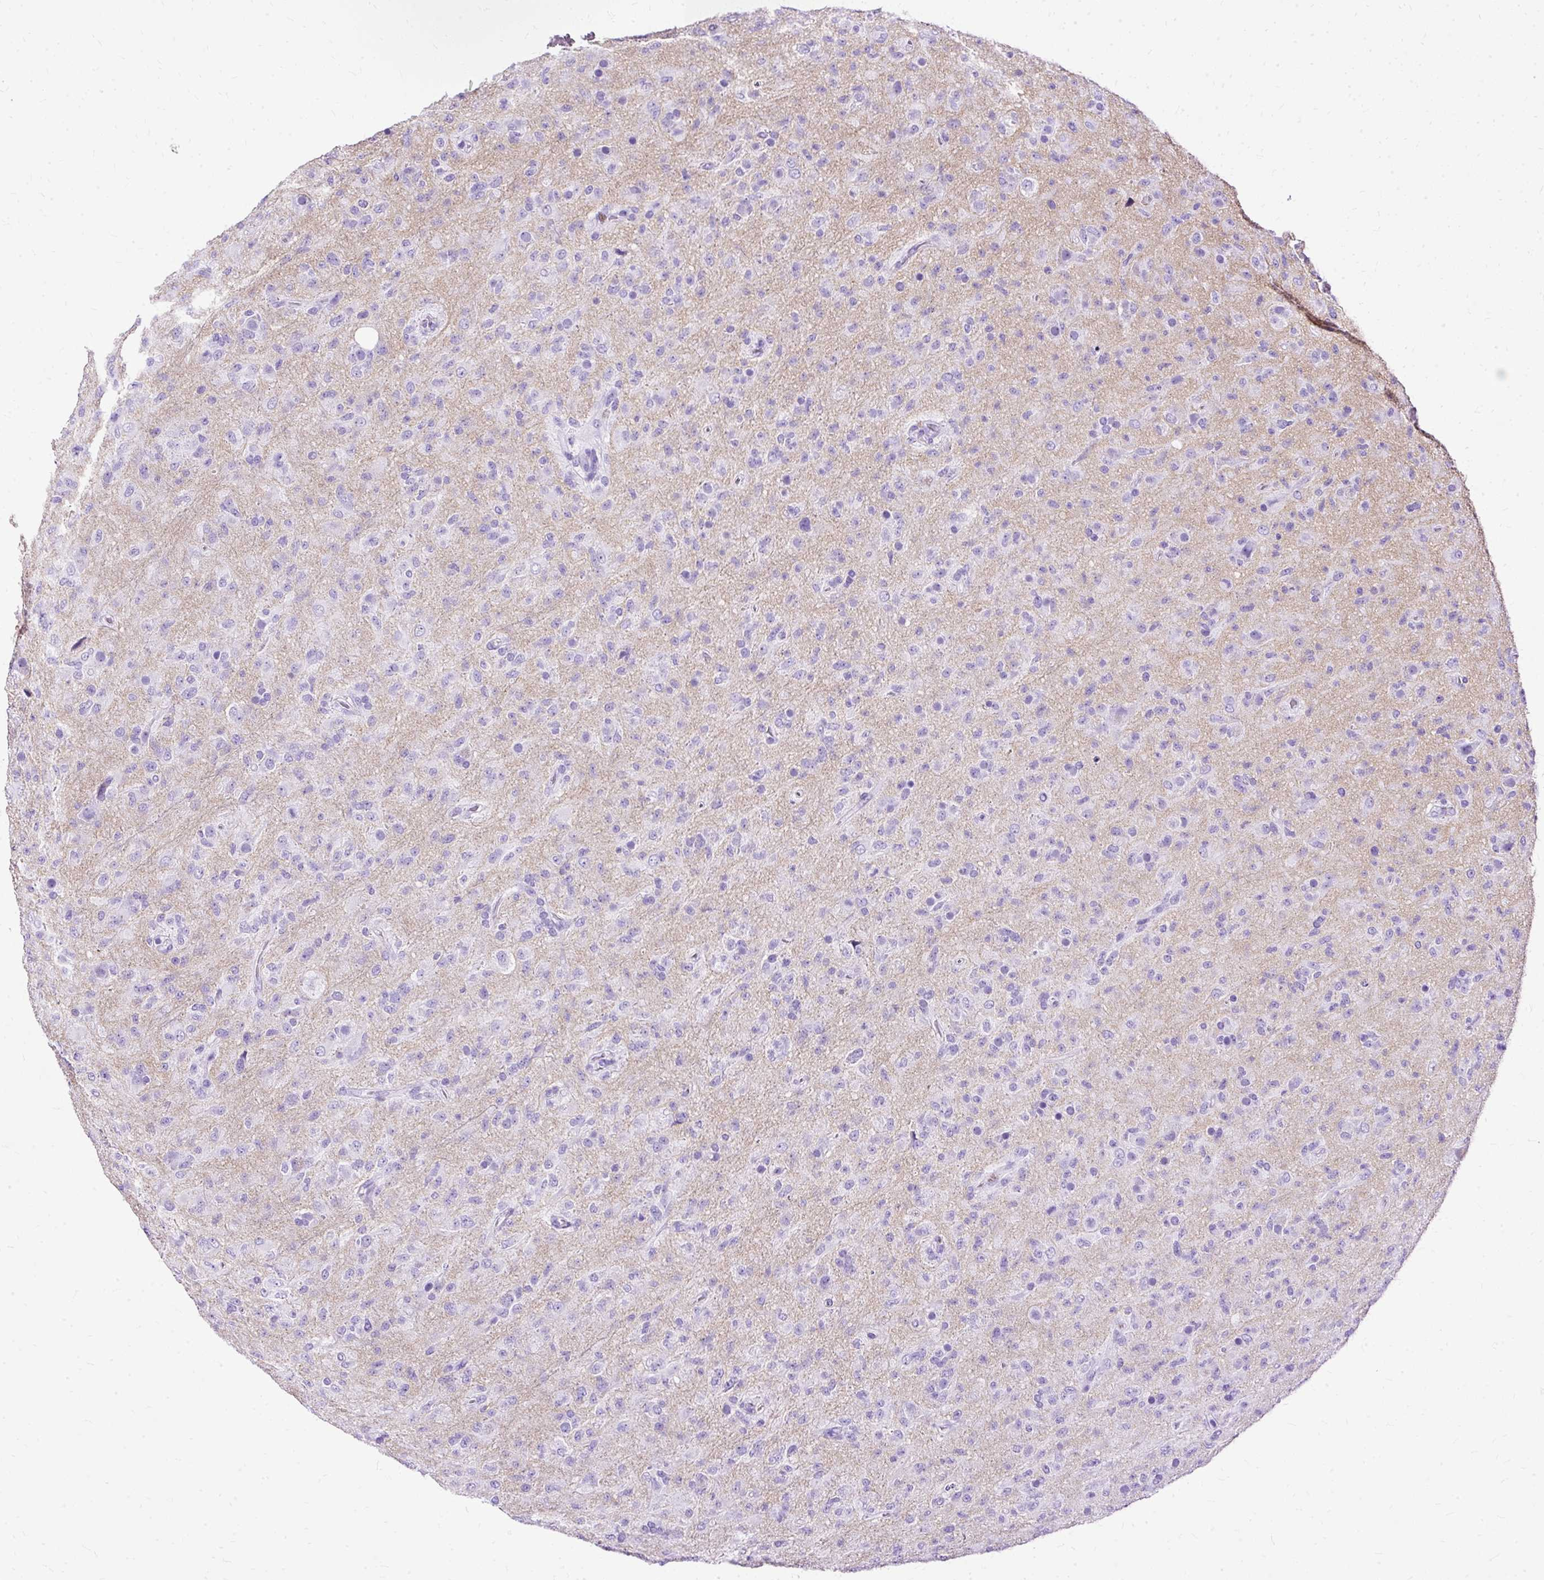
{"staining": {"intensity": "negative", "quantity": "none", "location": "none"}, "tissue": "glioma", "cell_type": "Tumor cells", "image_type": "cancer", "snomed": [{"axis": "morphology", "description": "Glioma, malignant, Low grade"}, {"axis": "topography", "description": "Brain"}], "caption": "Glioma was stained to show a protein in brown. There is no significant expression in tumor cells. Nuclei are stained in blue.", "gene": "SLC8A2", "patient": {"sex": "male", "age": 65}}